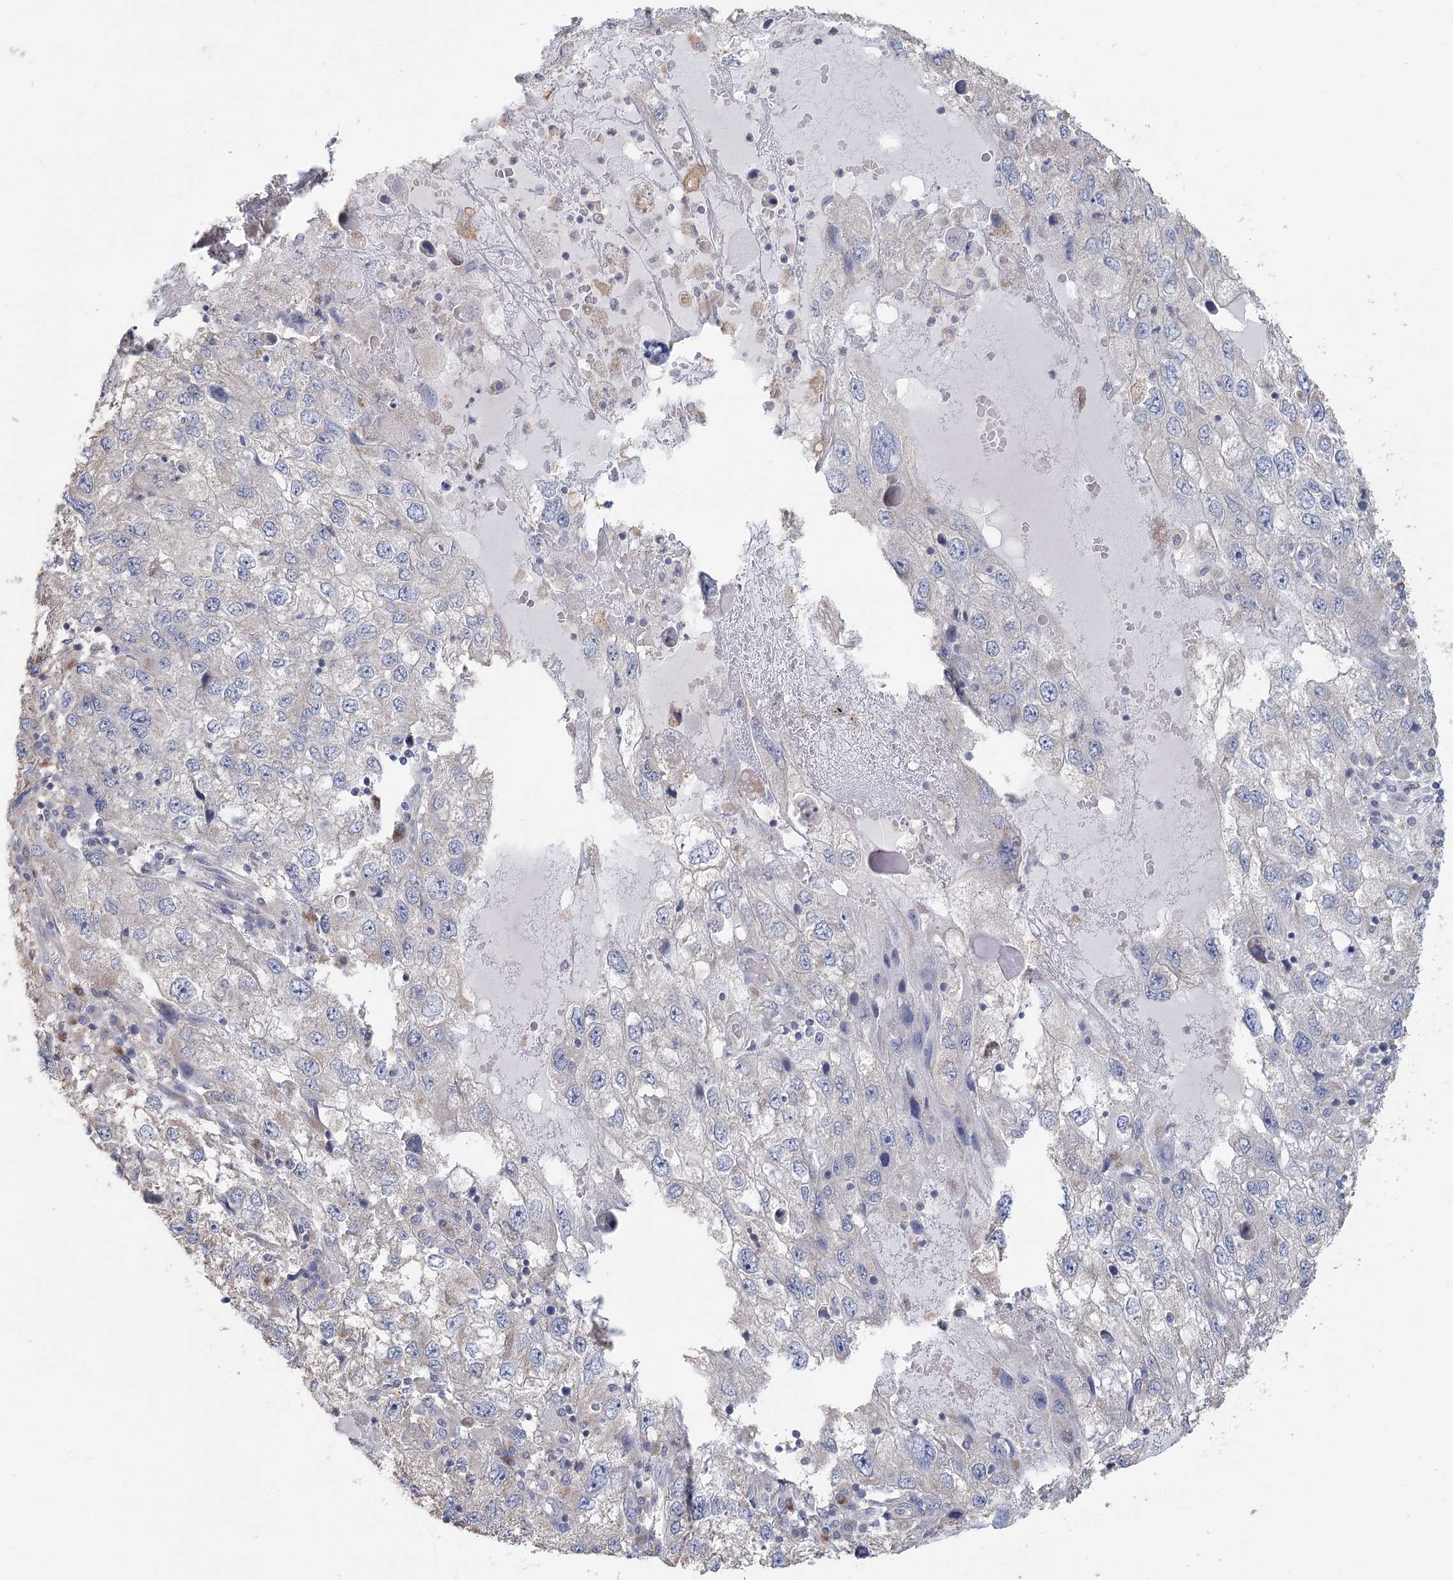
{"staining": {"intensity": "negative", "quantity": "none", "location": "none"}, "tissue": "endometrial cancer", "cell_type": "Tumor cells", "image_type": "cancer", "snomed": [{"axis": "morphology", "description": "Adenocarcinoma, NOS"}, {"axis": "topography", "description": "Endometrium"}], "caption": "Protein analysis of endometrial cancer shows no significant positivity in tumor cells. (Brightfield microscopy of DAB (3,3'-diaminobenzidine) immunohistochemistry (IHC) at high magnification).", "gene": "CNTLN", "patient": {"sex": "female", "age": 49}}